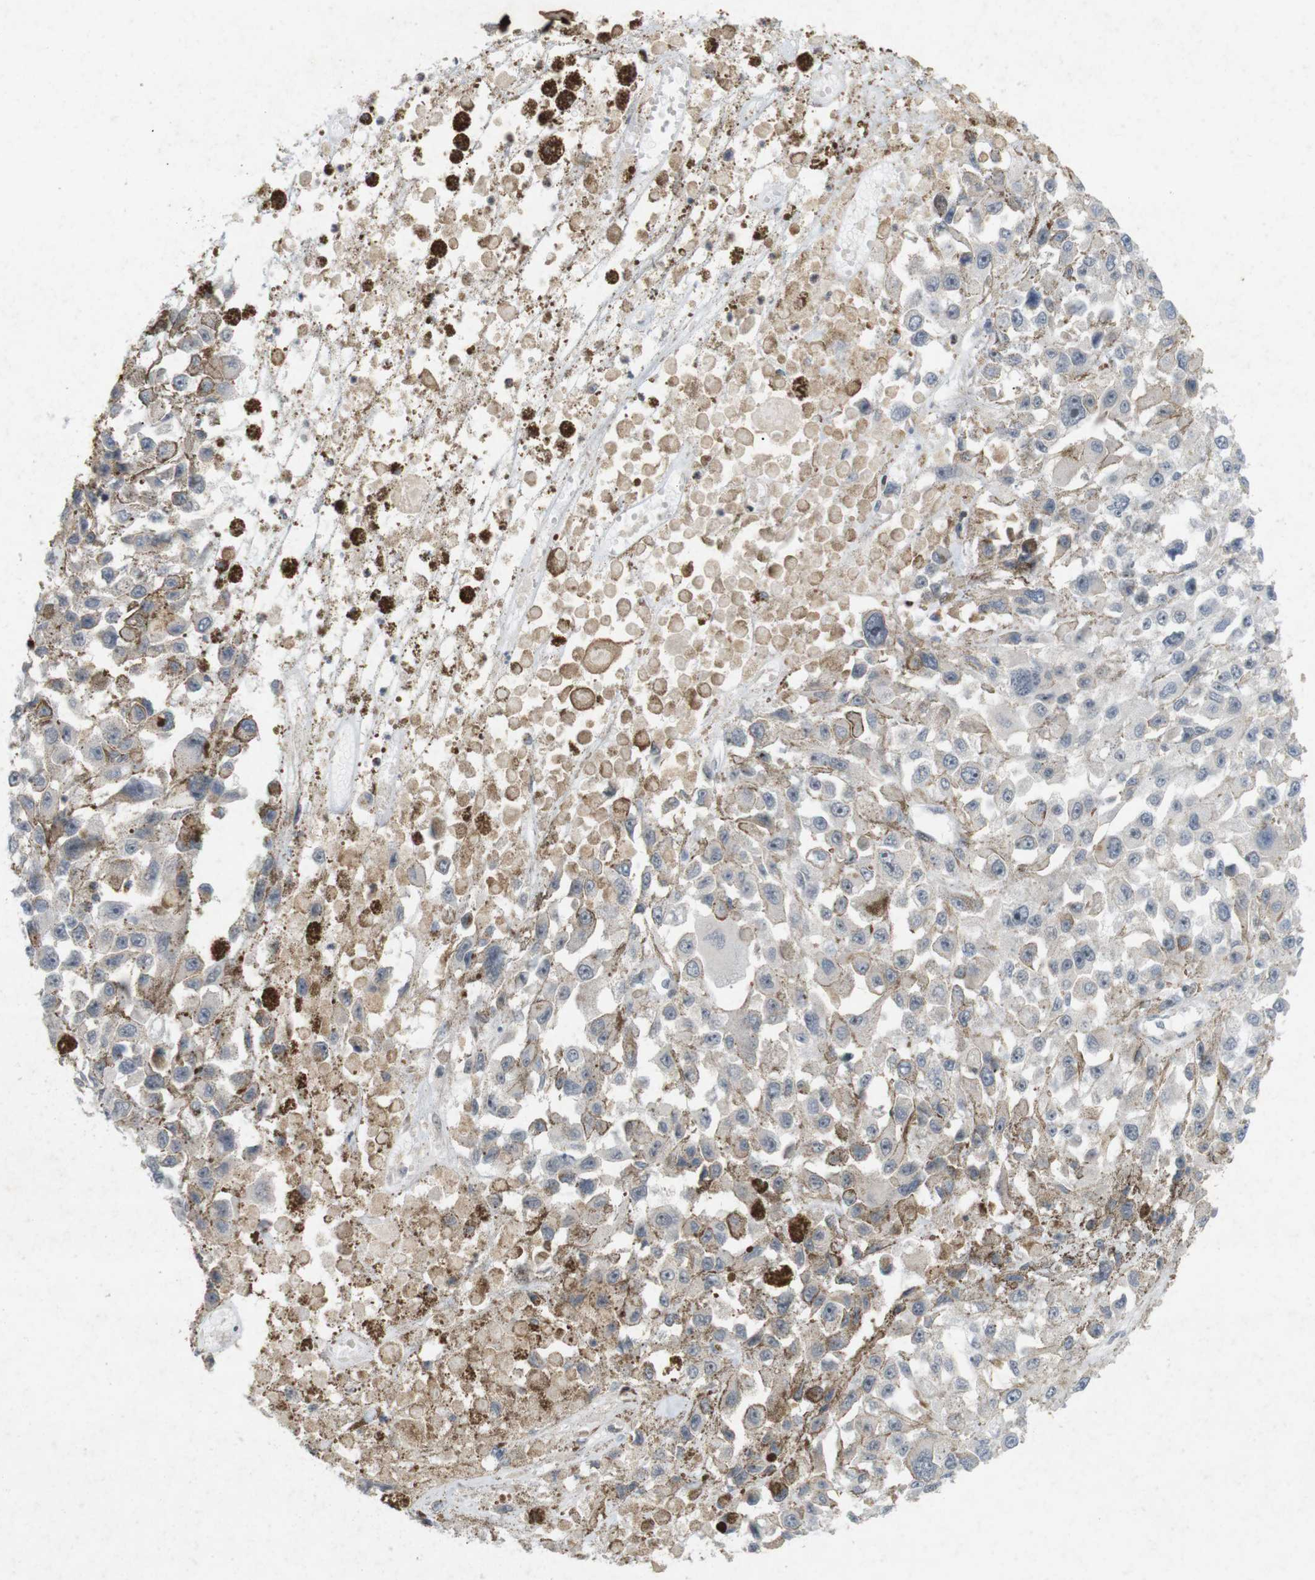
{"staining": {"intensity": "weak", "quantity": "25%-75%", "location": "cytoplasmic/membranous"}, "tissue": "melanoma", "cell_type": "Tumor cells", "image_type": "cancer", "snomed": [{"axis": "morphology", "description": "Malignant melanoma, Metastatic site"}, {"axis": "topography", "description": "Lymph node"}], "caption": "A high-resolution image shows IHC staining of melanoma, which displays weak cytoplasmic/membranous positivity in approximately 25%-75% of tumor cells. (DAB = brown stain, brightfield microscopy at high magnification).", "gene": "PPP1R14A", "patient": {"sex": "male", "age": 59}}